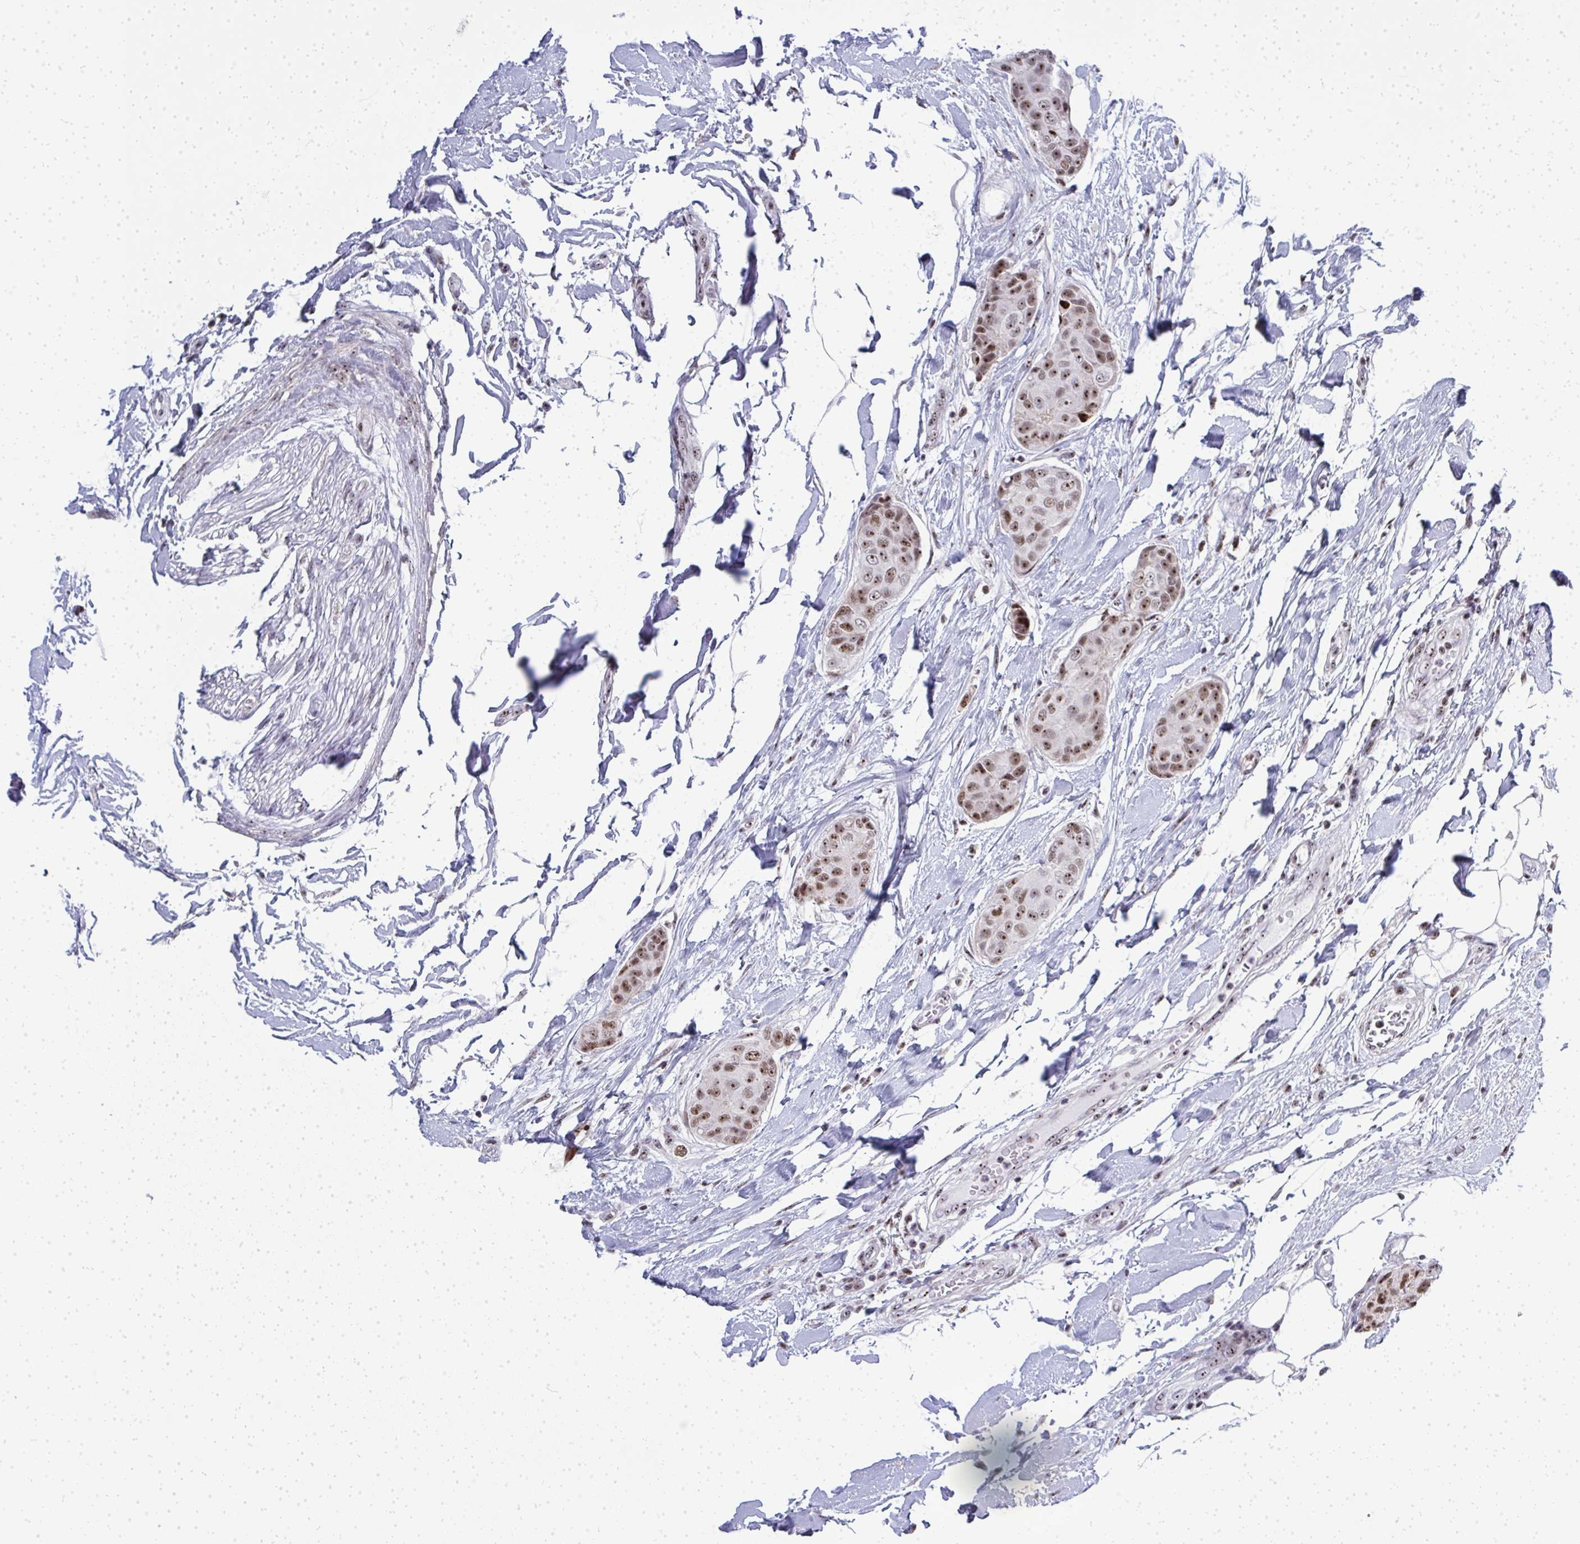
{"staining": {"intensity": "moderate", "quantity": ">75%", "location": "nuclear"}, "tissue": "breast cancer", "cell_type": "Tumor cells", "image_type": "cancer", "snomed": [{"axis": "morphology", "description": "Duct carcinoma"}, {"axis": "topography", "description": "Breast"}, {"axis": "topography", "description": "Lymph node"}], "caption": "A brown stain shows moderate nuclear expression of a protein in breast cancer (intraductal carcinoma) tumor cells.", "gene": "SIRT7", "patient": {"sex": "female", "age": 80}}